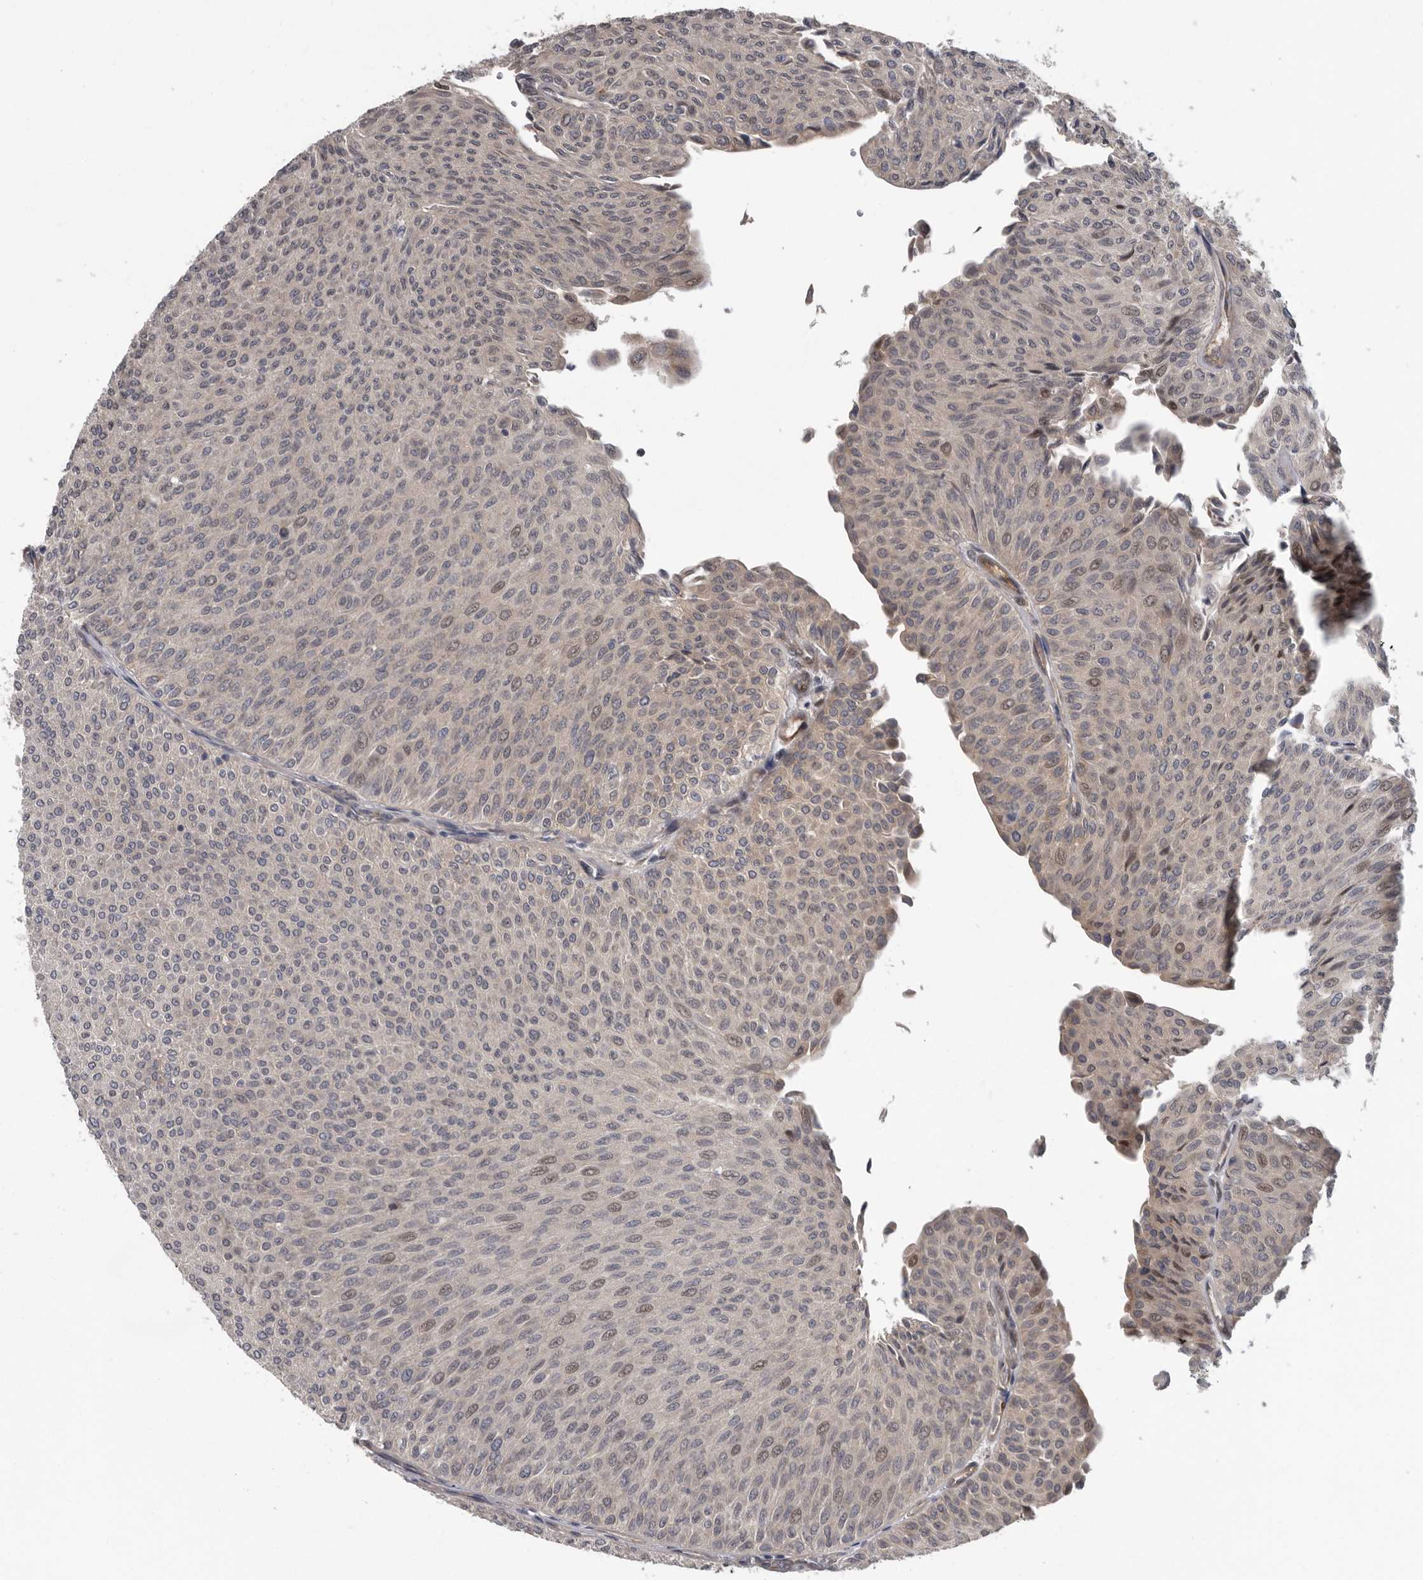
{"staining": {"intensity": "weak", "quantity": "<25%", "location": "cytoplasmic/membranous,nuclear"}, "tissue": "urothelial cancer", "cell_type": "Tumor cells", "image_type": "cancer", "snomed": [{"axis": "morphology", "description": "Urothelial carcinoma, Low grade"}, {"axis": "topography", "description": "Urinary bladder"}], "caption": "There is no significant expression in tumor cells of low-grade urothelial carcinoma. The staining is performed using DAB brown chromogen with nuclei counter-stained in using hematoxylin.", "gene": "ATXN3L", "patient": {"sex": "male", "age": 78}}